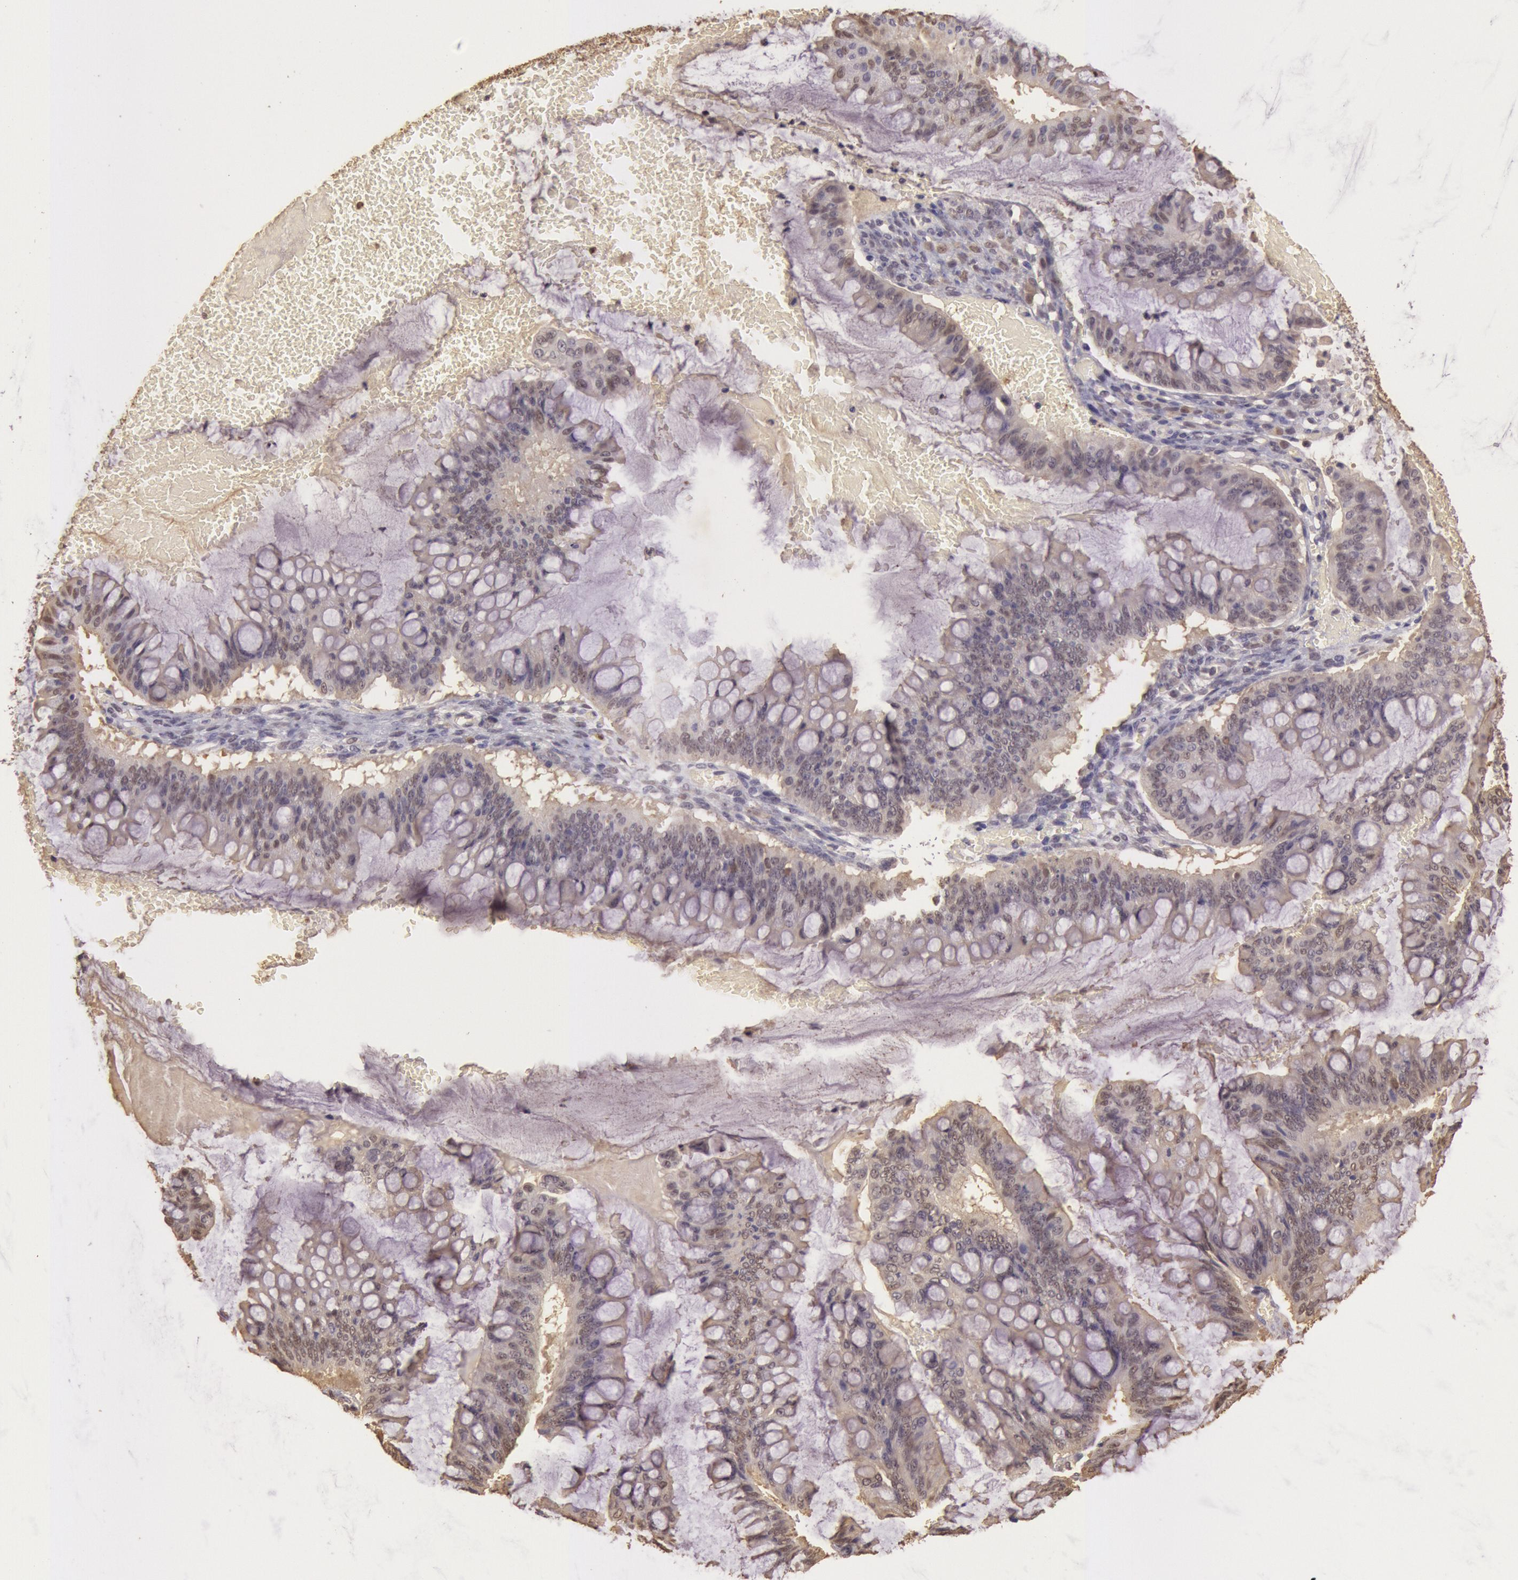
{"staining": {"intensity": "weak", "quantity": ">75%", "location": "cytoplasmic/membranous,nuclear"}, "tissue": "ovarian cancer", "cell_type": "Tumor cells", "image_type": "cancer", "snomed": [{"axis": "morphology", "description": "Cystadenocarcinoma, mucinous, NOS"}, {"axis": "topography", "description": "Ovary"}], "caption": "A low amount of weak cytoplasmic/membranous and nuclear expression is identified in about >75% of tumor cells in mucinous cystadenocarcinoma (ovarian) tissue. (Brightfield microscopy of DAB IHC at high magnification).", "gene": "SOD1", "patient": {"sex": "female", "age": 73}}